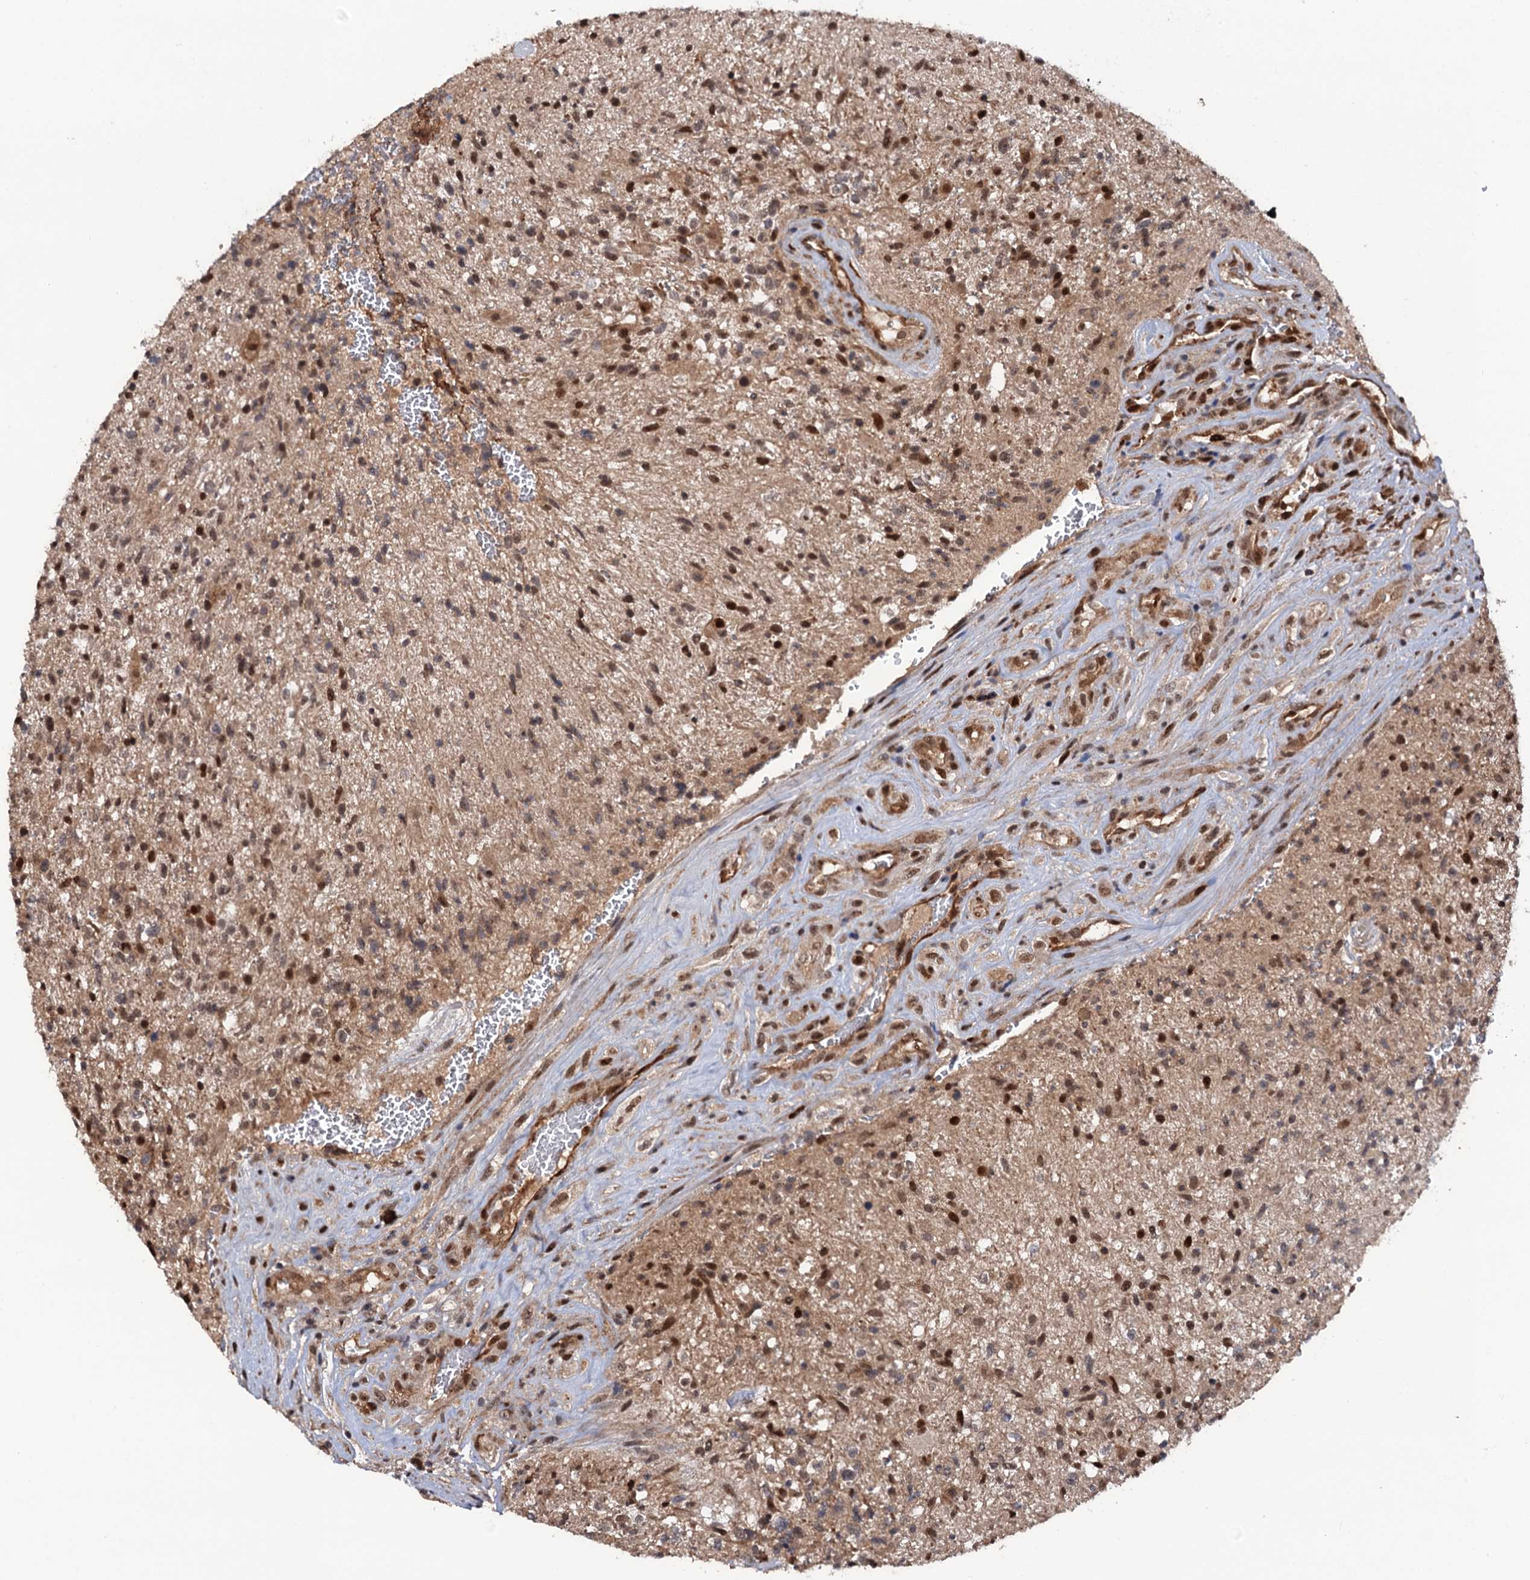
{"staining": {"intensity": "moderate", "quantity": "<25%", "location": "nuclear"}, "tissue": "glioma", "cell_type": "Tumor cells", "image_type": "cancer", "snomed": [{"axis": "morphology", "description": "Glioma, malignant, High grade"}, {"axis": "topography", "description": "Brain"}], "caption": "The image exhibits a brown stain indicating the presence of a protein in the nuclear of tumor cells in malignant high-grade glioma.", "gene": "CDC23", "patient": {"sex": "male", "age": 56}}